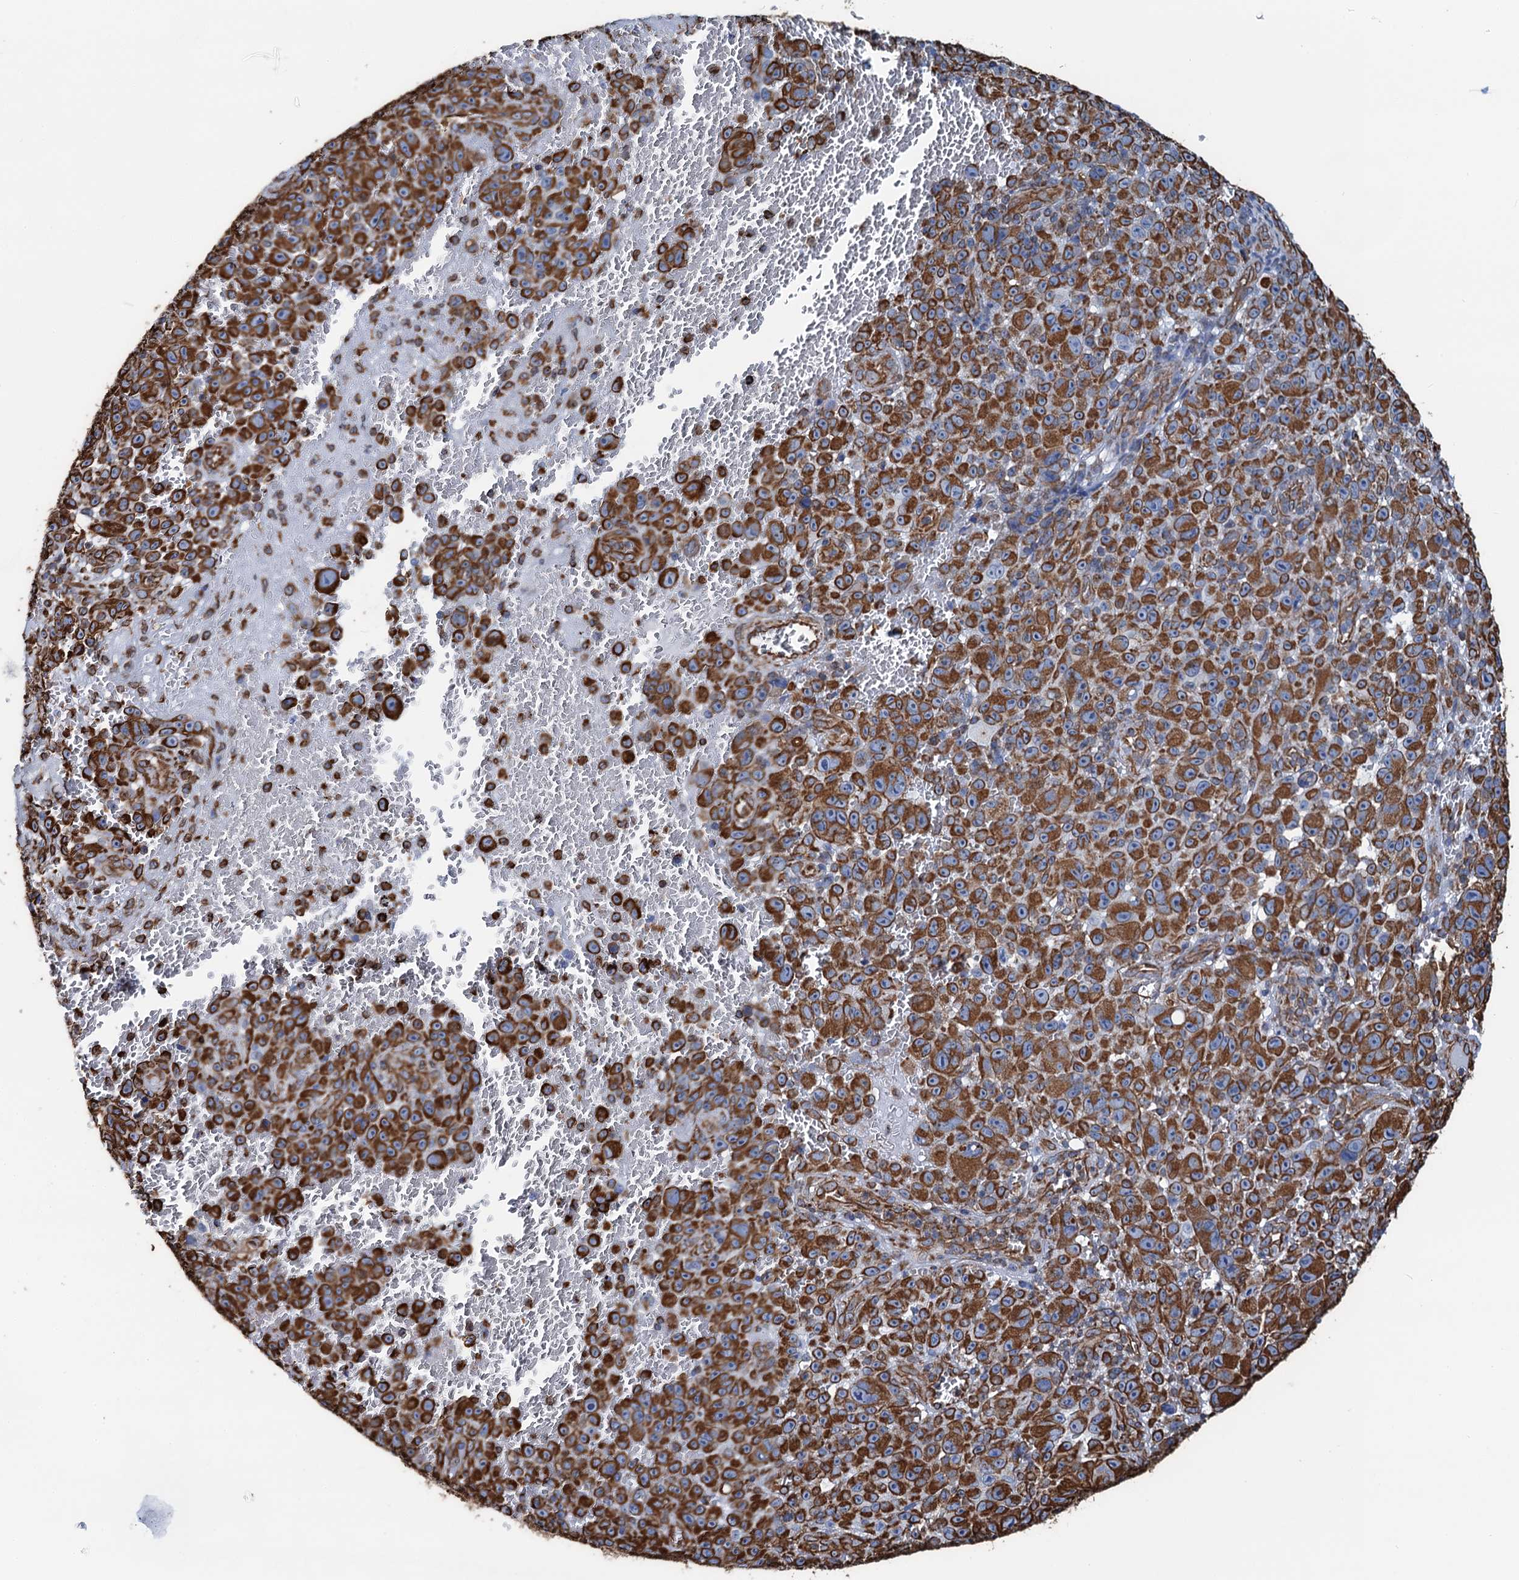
{"staining": {"intensity": "strong", "quantity": ">75%", "location": "cytoplasmic/membranous"}, "tissue": "melanoma", "cell_type": "Tumor cells", "image_type": "cancer", "snomed": [{"axis": "morphology", "description": "Malignant melanoma, NOS"}, {"axis": "topography", "description": "Skin"}], "caption": "Human malignant melanoma stained with a protein marker reveals strong staining in tumor cells.", "gene": "PGM2", "patient": {"sex": "female", "age": 82}}